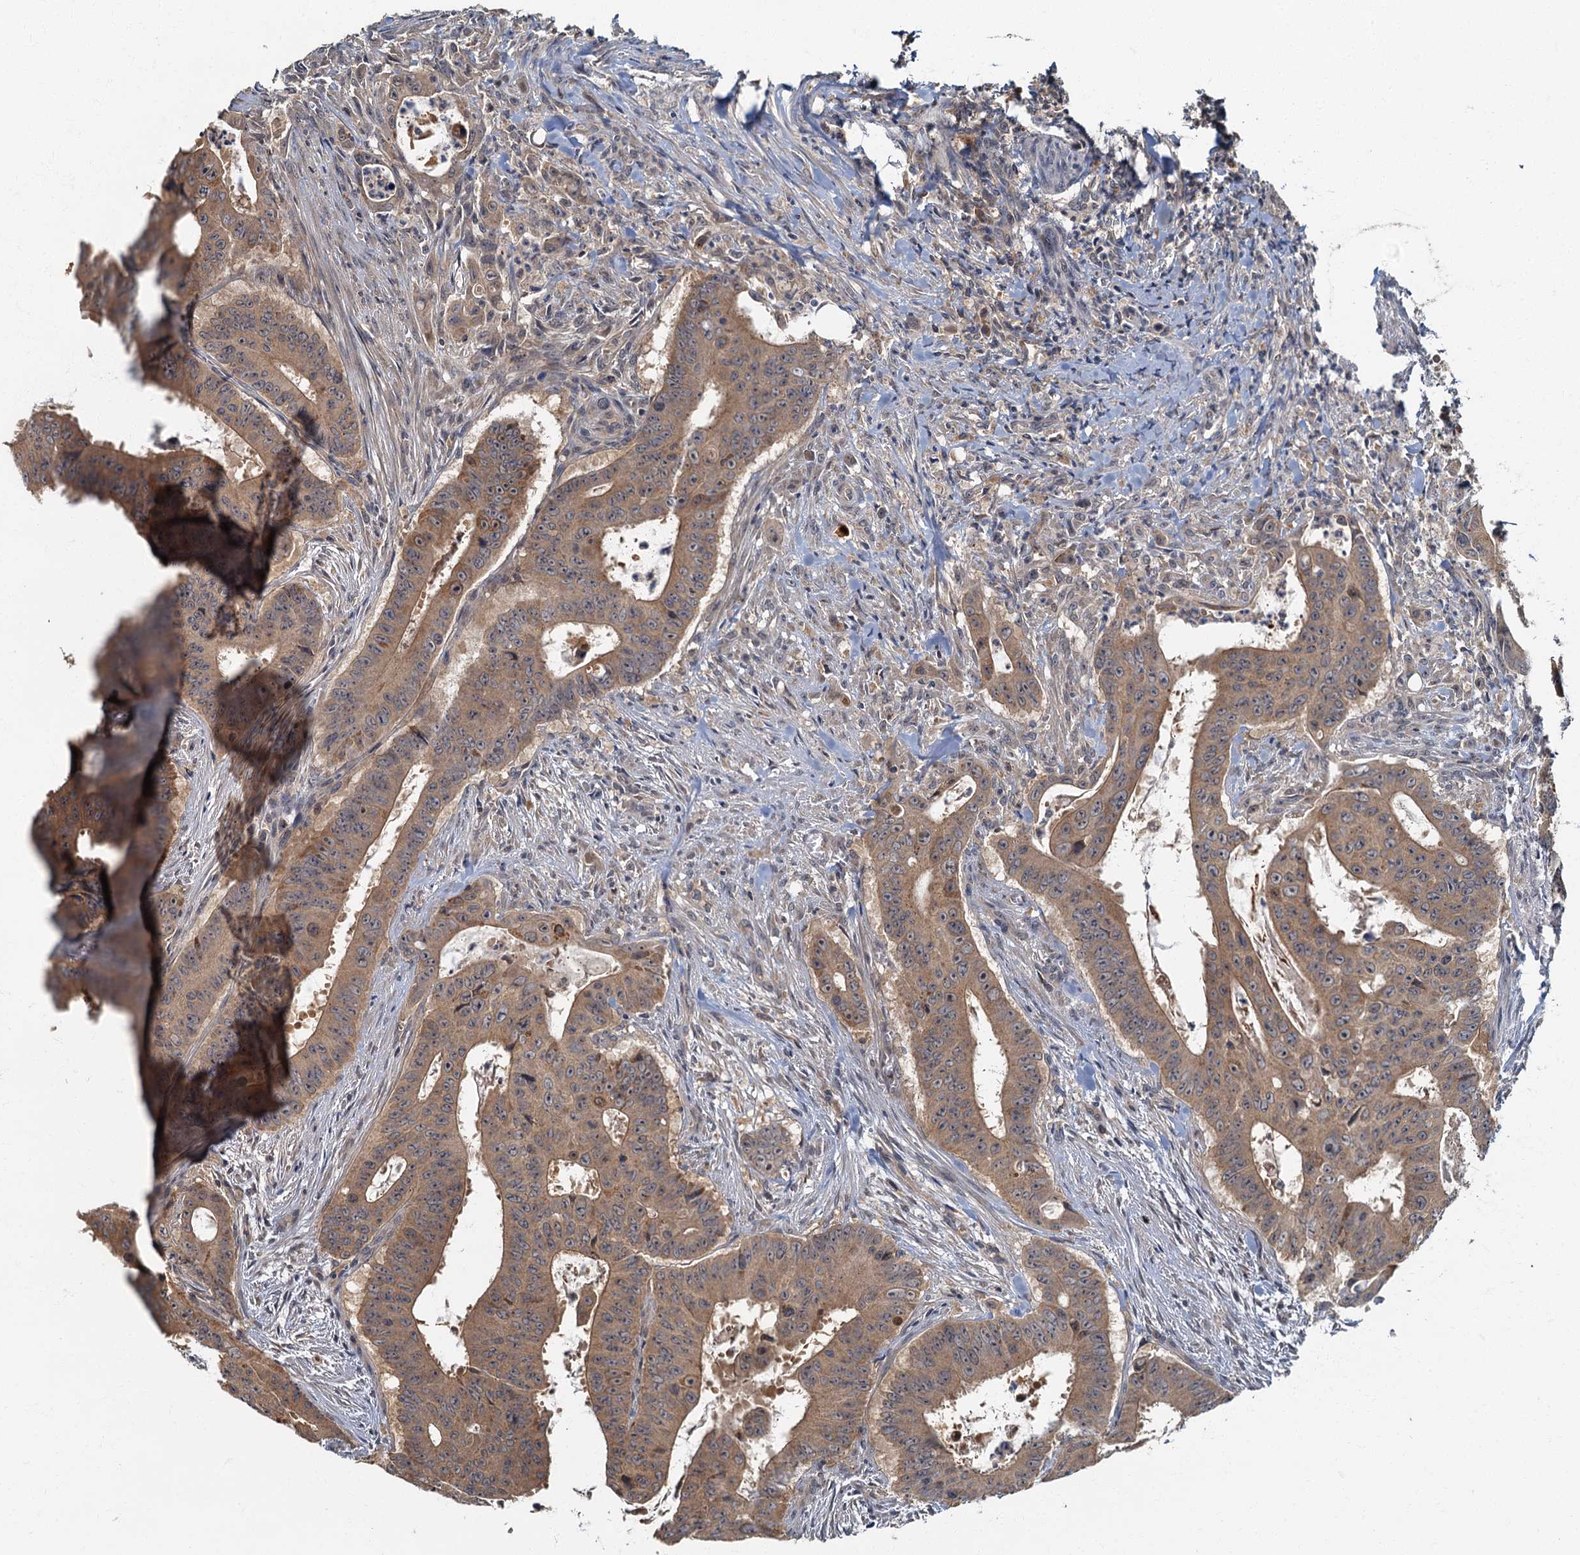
{"staining": {"intensity": "moderate", "quantity": ">75%", "location": "cytoplasmic/membranous"}, "tissue": "colorectal cancer", "cell_type": "Tumor cells", "image_type": "cancer", "snomed": [{"axis": "morphology", "description": "Adenocarcinoma, NOS"}, {"axis": "topography", "description": "Rectum"}], "caption": "A histopathology image showing moderate cytoplasmic/membranous staining in about >75% of tumor cells in adenocarcinoma (colorectal), as visualized by brown immunohistochemical staining.", "gene": "WDCP", "patient": {"sex": "female", "age": 75}}